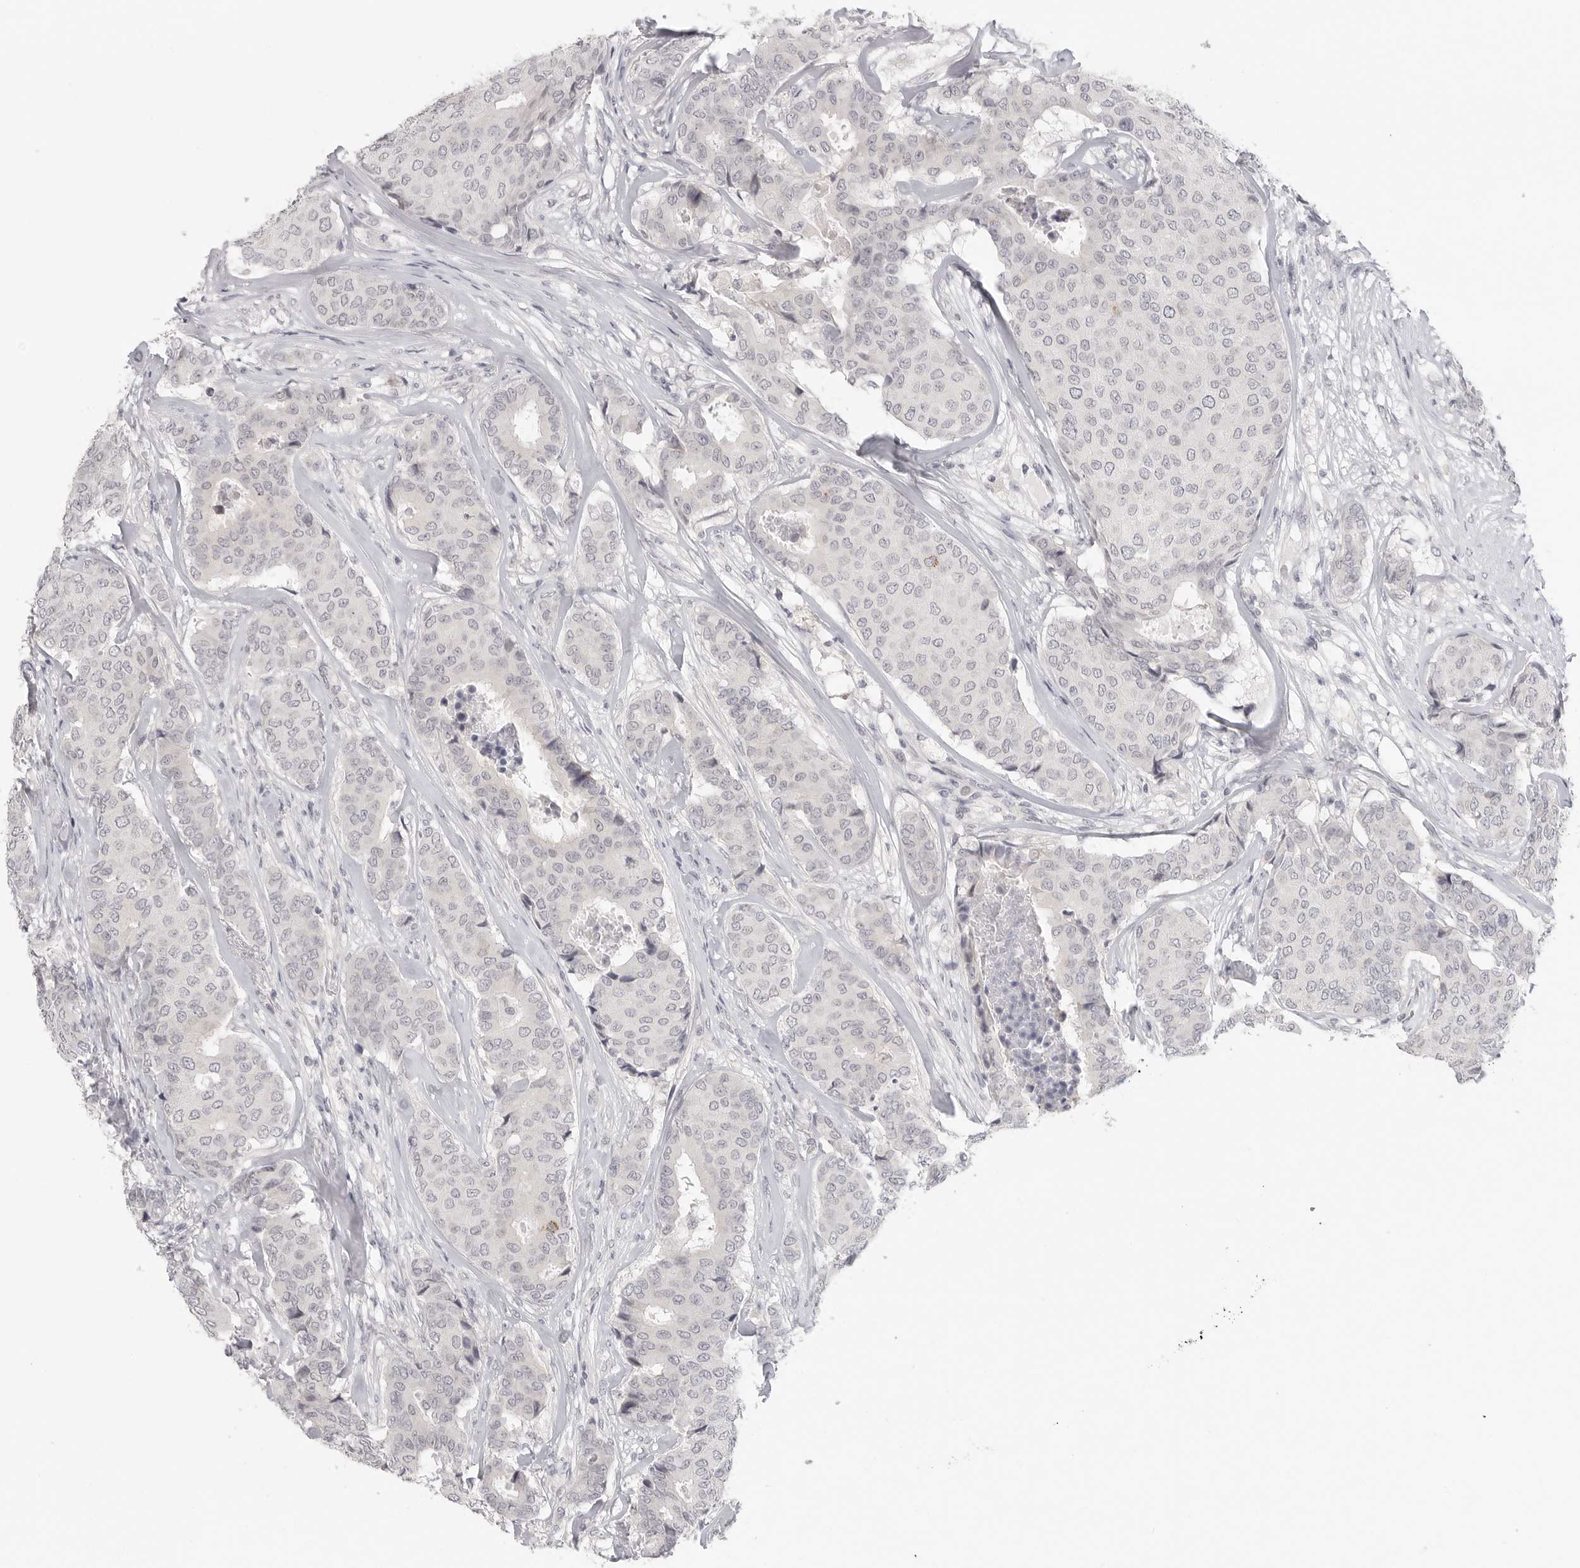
{"staining": {"intensity": "negative", "quantity": "none", "location": "none"}, "tissue": "breast cancer", "cell_type": "Tumor cells", "image_type": "cancer", "snomed": [{"axis": "morphology", "description": "Duct carcinoma"}, {"axis": "topography", "description": "Breast"}], "caption": "IHC of breast cancer (infiltrating ductal carcinoma) exhibits no expression in tumor cells.", "gene": "HMGCS2", "patient": {"sex": "female", "age": 75}}